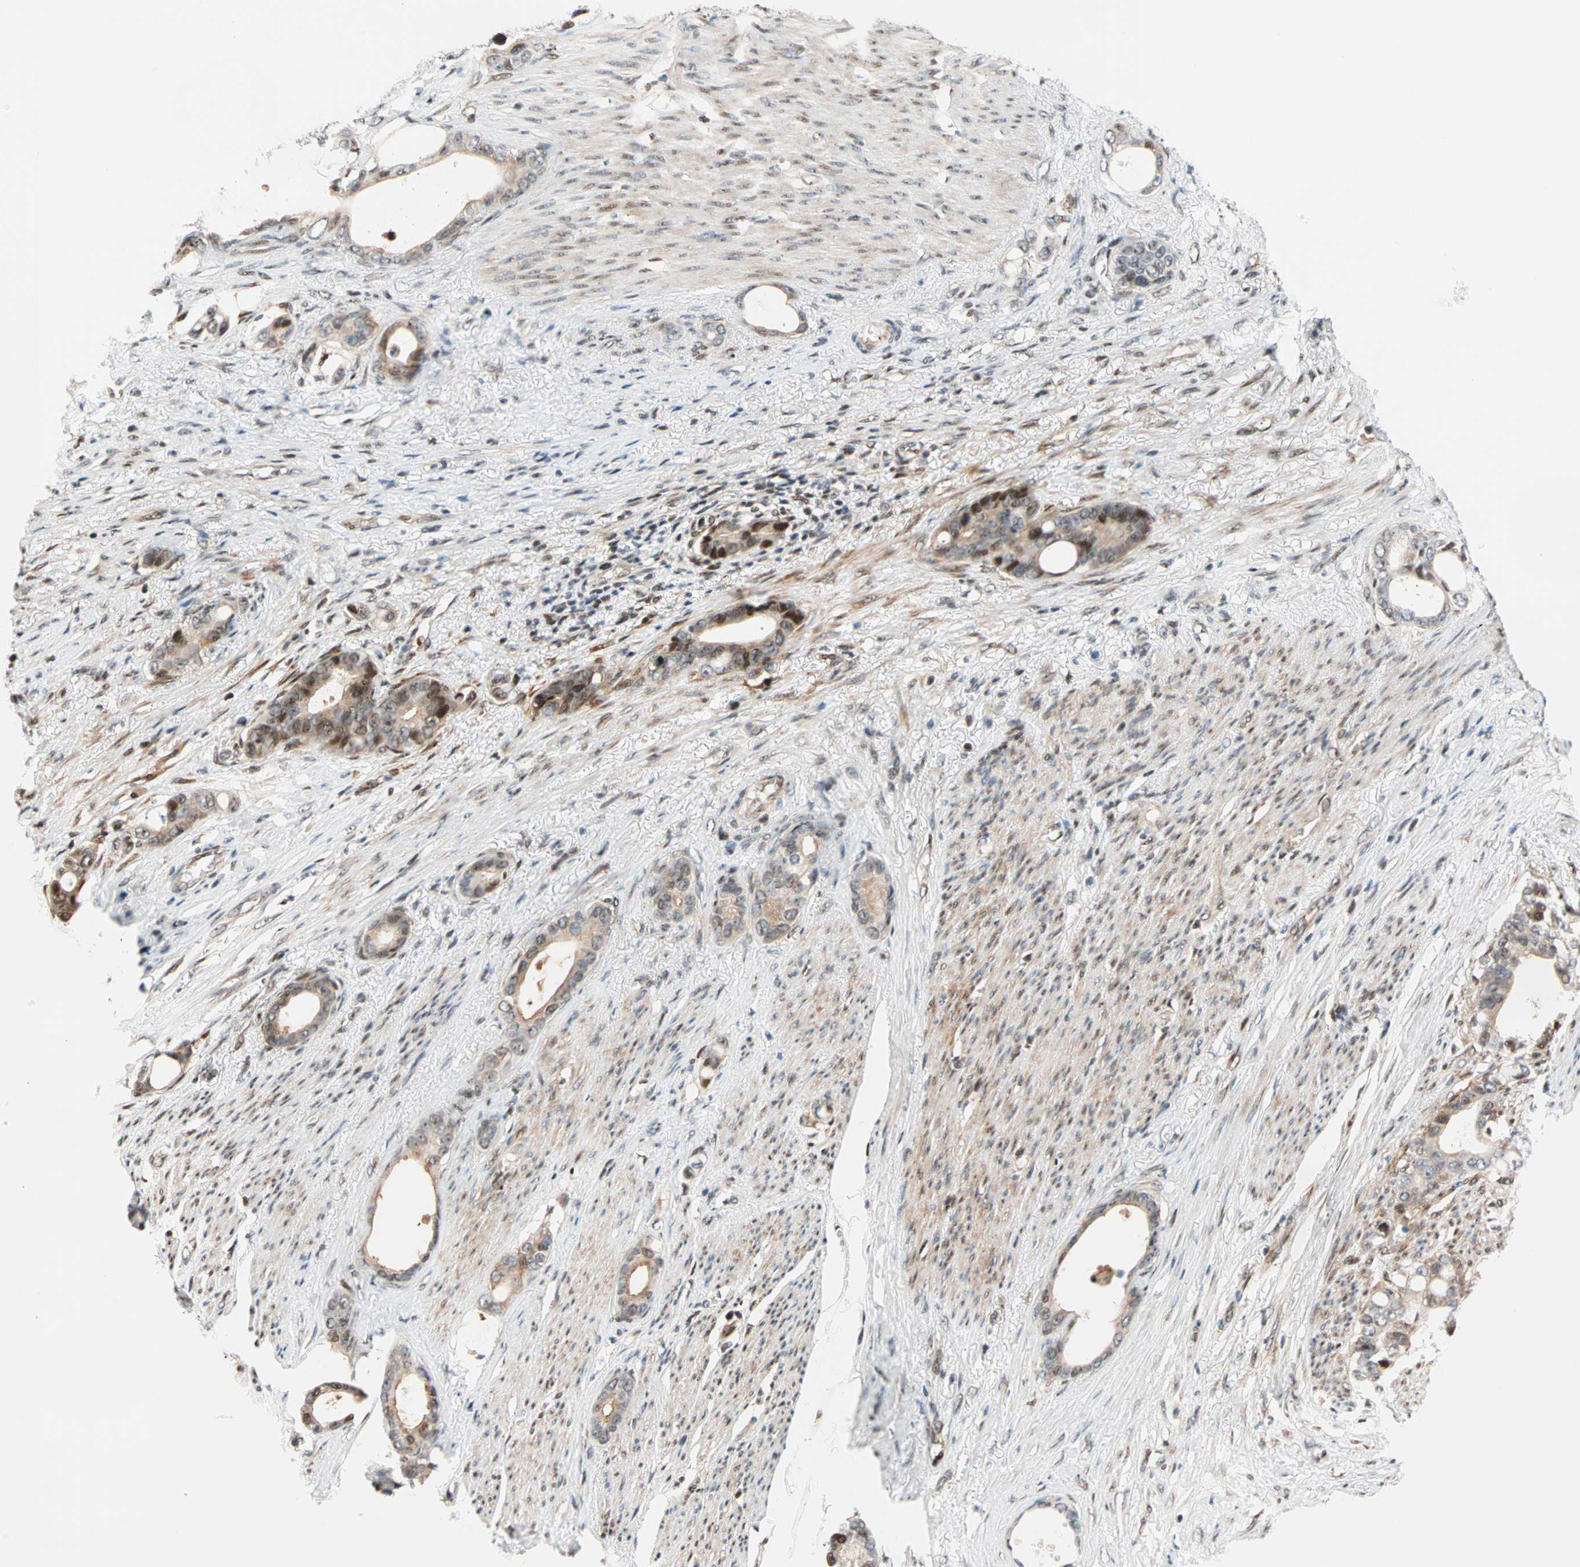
{"staining": {"intensity": "moderate", "quantity": ">75%", "location": "cytoplasmic/membranous,nuclear"}, "tissue": "stomach cancer", "cell_type": "Tumor cells", "image_type": "cancer", "snomed": [{"axis": "morphology", "description": "Adenocarcinoma, NOS"}, {"axis": "topography", "description": "Stomach"}], "caption": "IHC (DAB (3,3'-diaminobenzidine)) staining of human stomach cancer demonstrates moderate cytoplasmic/membranous and nuclear protein staining in approximately >75% of tumor cells.", "gene": "HECW1", "patient": {"sex": "female", "age": 75}}